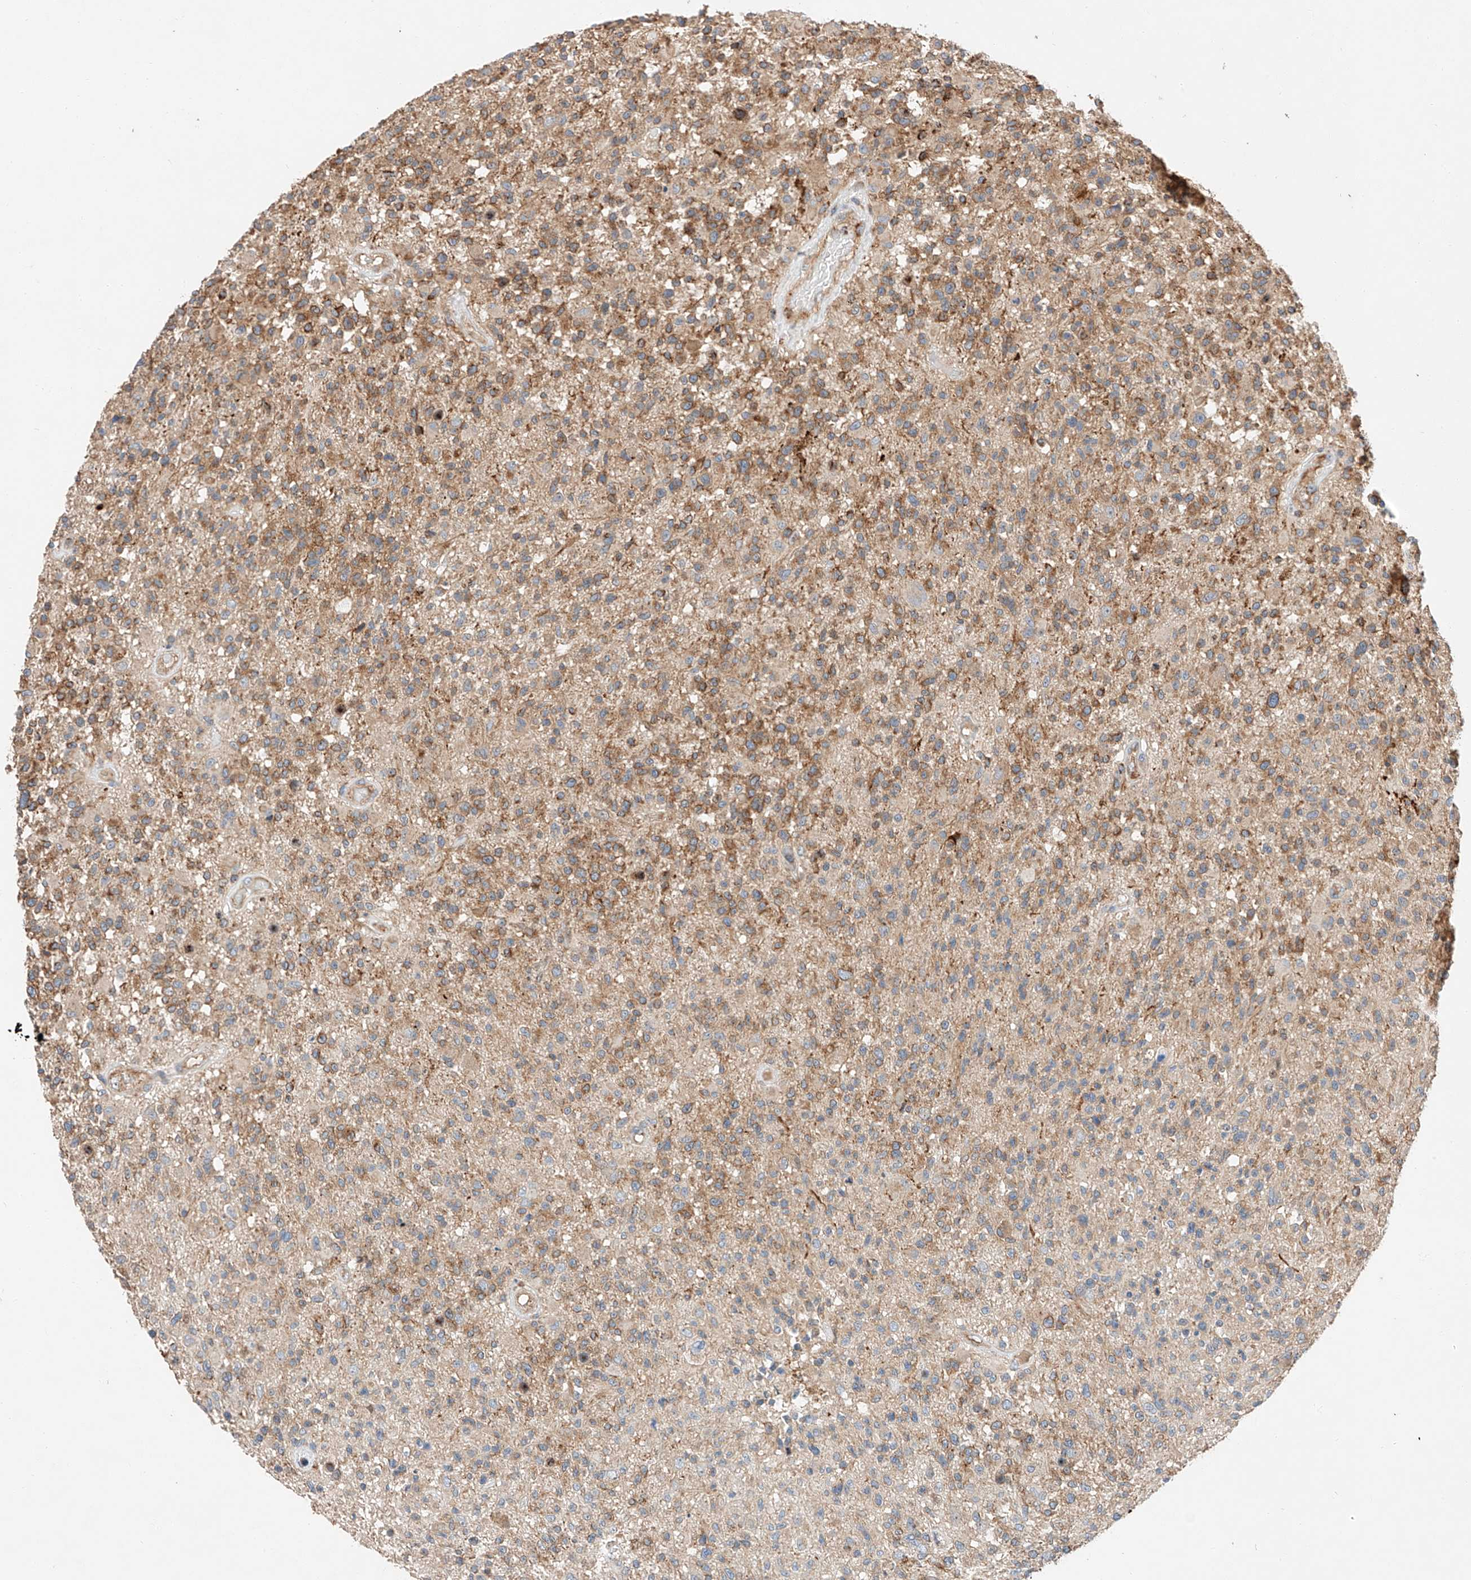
{"staining": {"intensity": "moderate", "quantity": ">75%", "location": "cytoplasmic/membranous"}, "tissue": "glioma", "cell_type": "Tumor cells", "image_type": "cancer", "snomed": [{"axis": "morphology", "description": "Glioma, malignant, High grade"}, {"axis": "morphology", "description": "Glioblastoma, NOS"}, {"axis": "topography", "description": "Brain"}], "caption": "High-magnification brightfield microscopy of glioma stained with DAB (3,3'-diaminobenzidine) (brown) and counterstained with hematoxylin (blue). tumor cells exhibit moderate cytoplasmic/membranous expression is seen in approximately>75% of cells.", "gene": "RUSC1", "patient": {"sex": "male", "age": 60}}